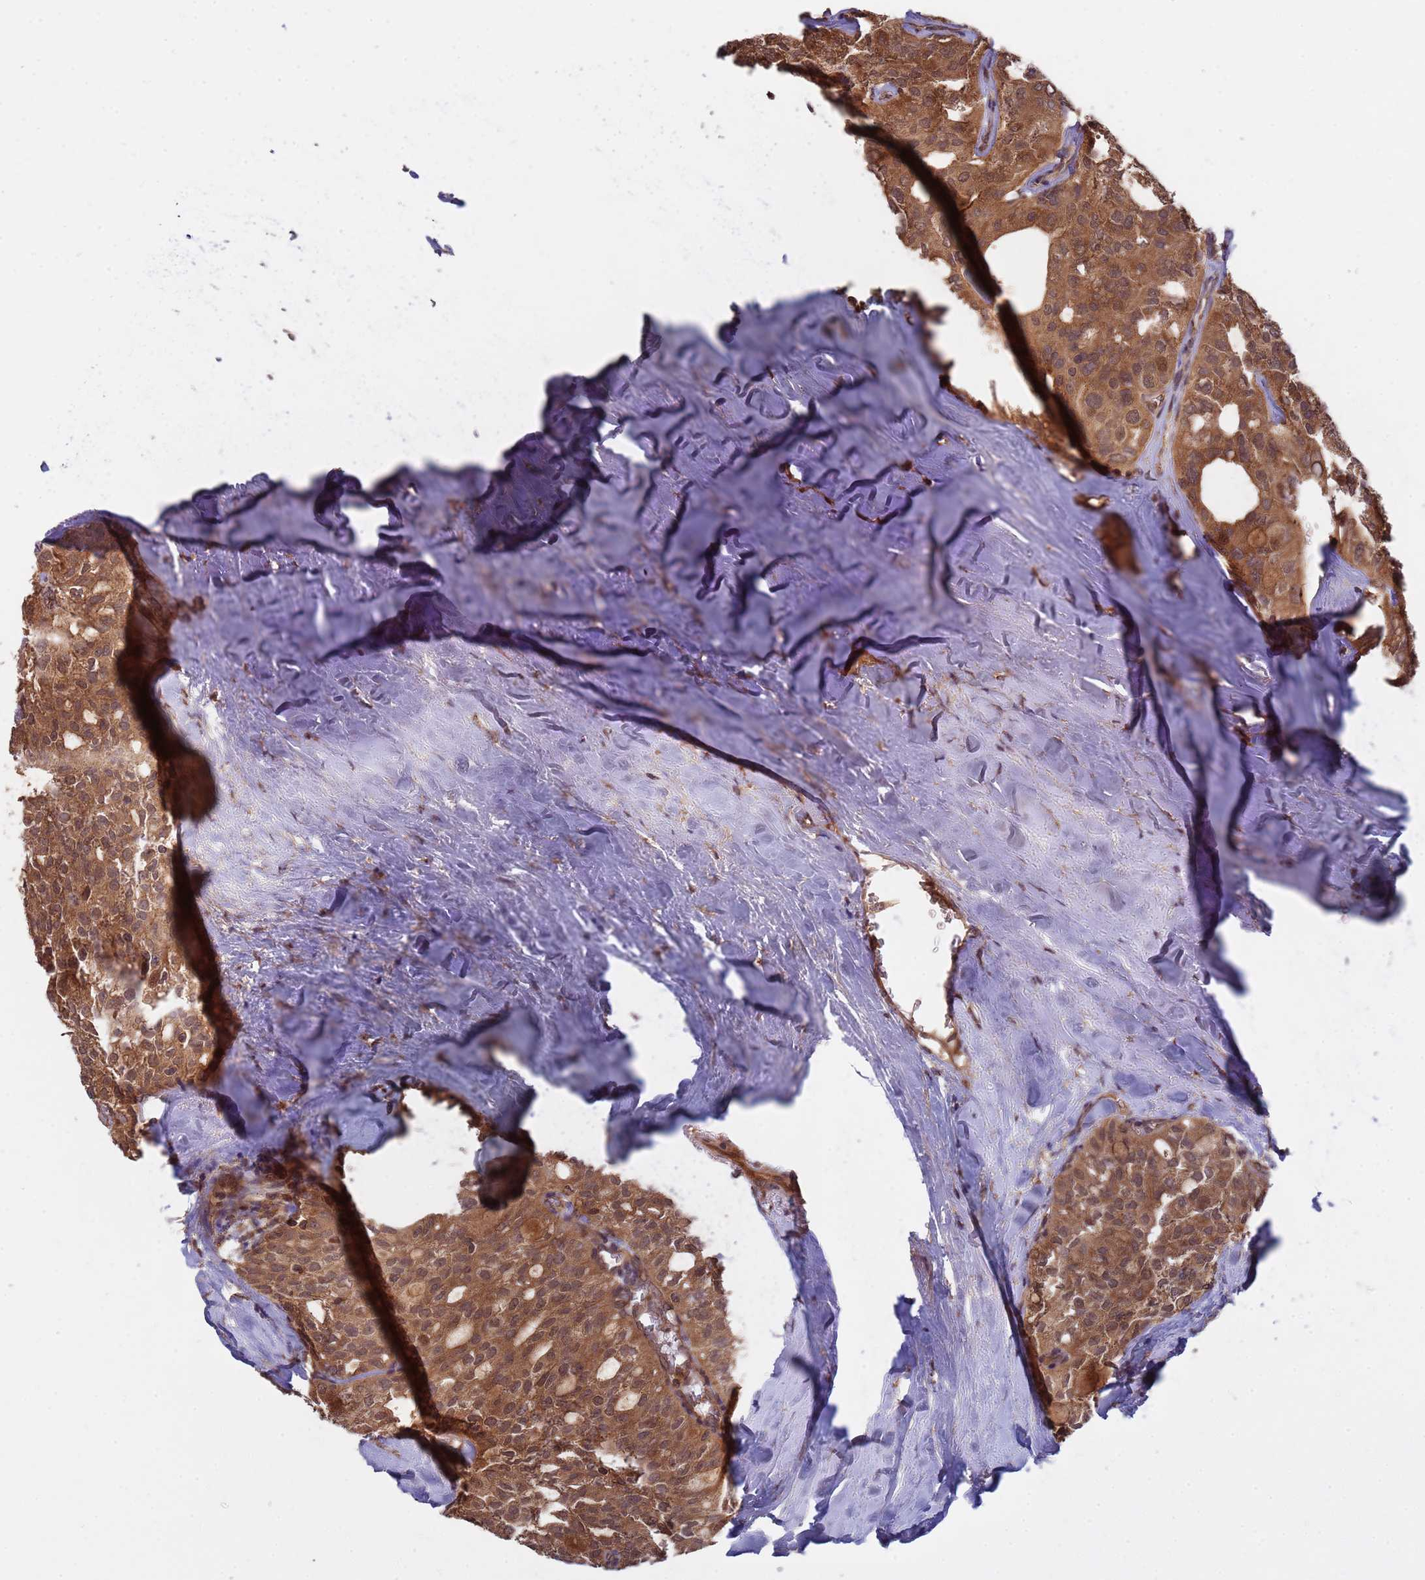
{"staining": {"intensity": "moderate", "quantity": ">75%", "location": "cytoplasmic/membranous,nuclear"}, "tissue": "thyroid cancer", "cell_type": "Tumor cells", "image_type": "cancer", "snomed": [{"axis": "morphology", "description": "Follicular adenoma carcinoma, NOS"}, {"axis": "topography", "description": "Thyroid gland"}], "caption": "A photomicrograph of human follicular adenoma carcinoma (thyroid) stained for a protein reveals moderate cytoplasmic/membranous and nuclear brown staining in tumor cells. (Stains: DAB in brown, nuclei in blue, Microscopy: brightfield microscopy at high magnification).", "gene": "ERI1", "patient": {"sex": "male", "age": 75}}